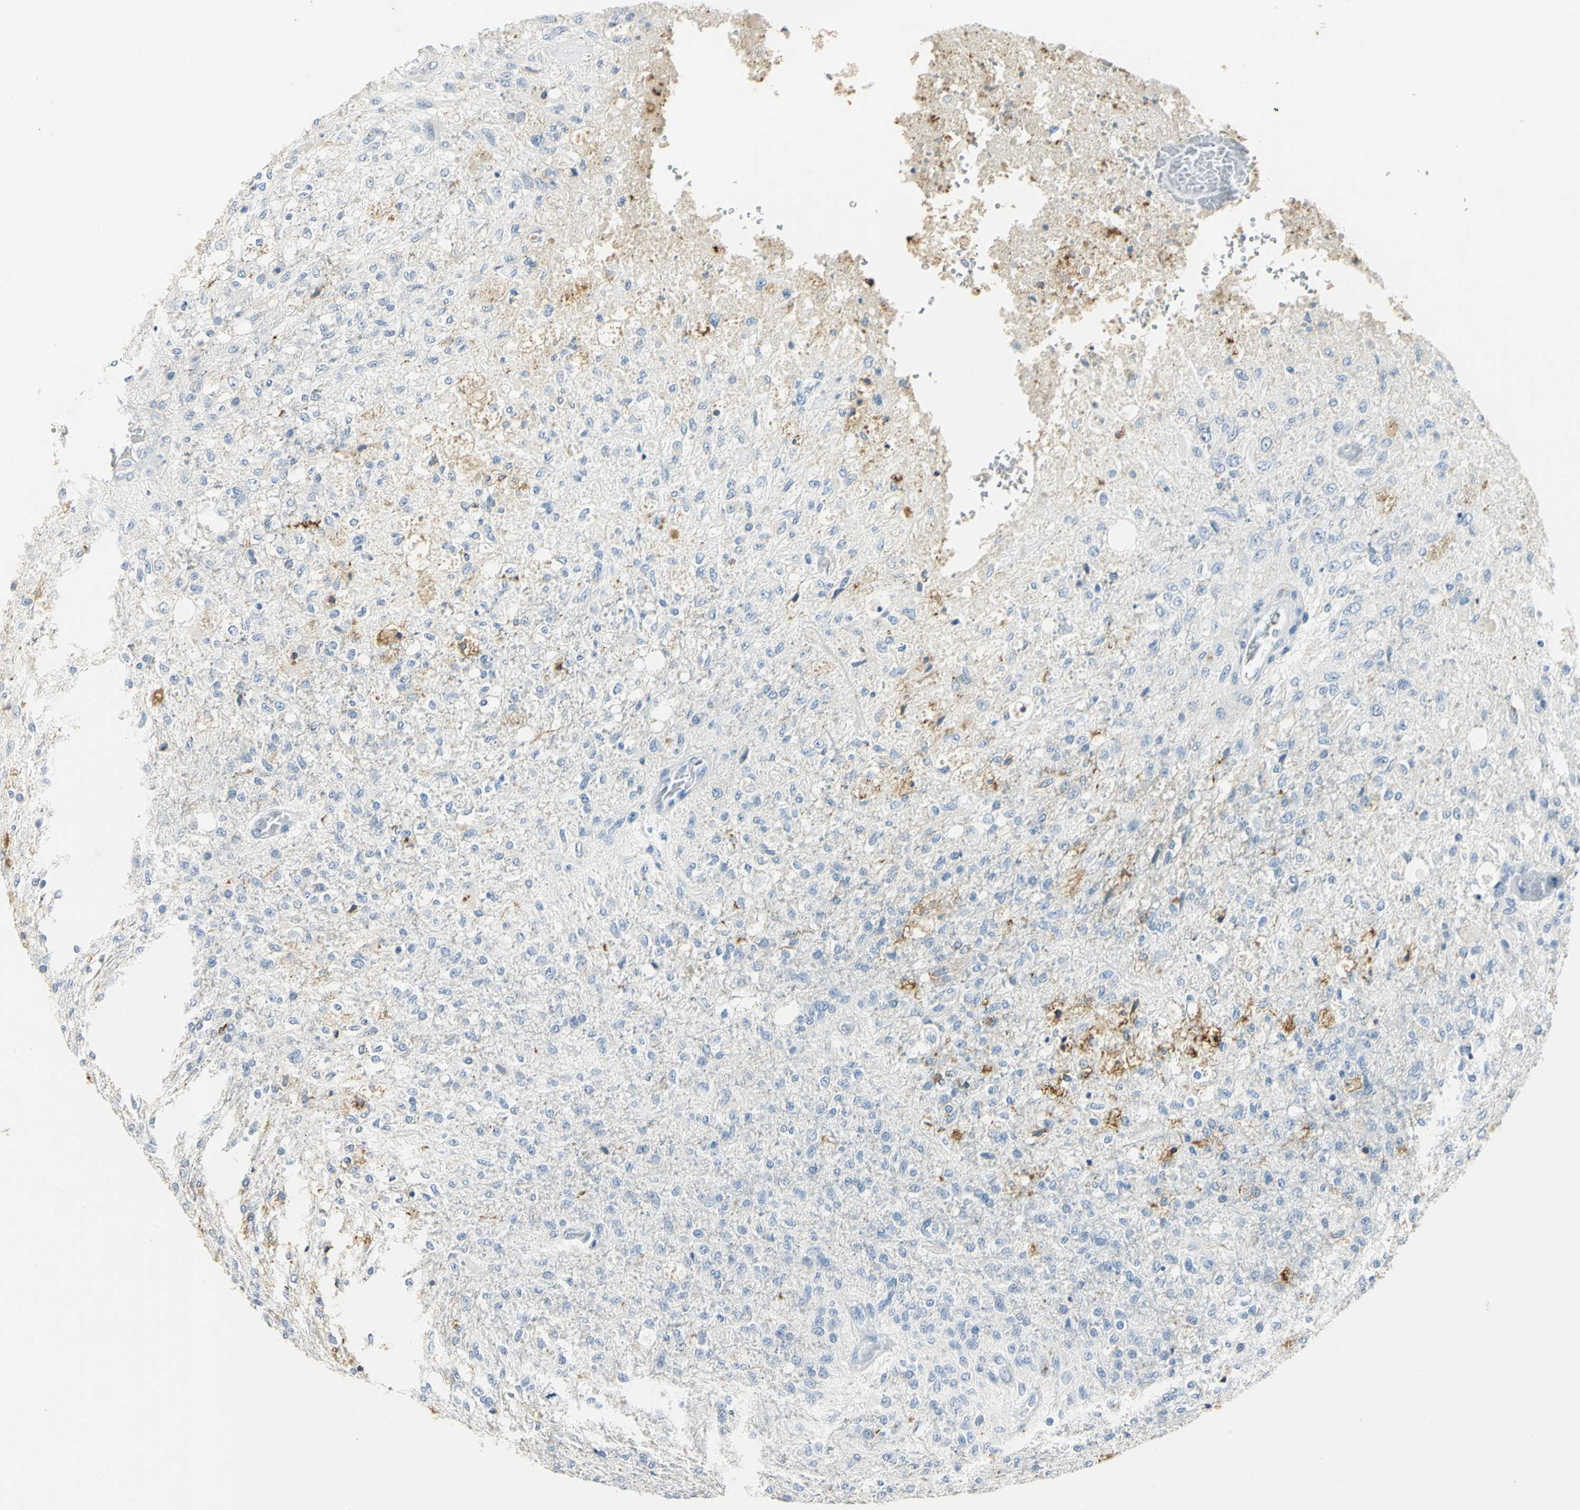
{"staining": {"intensity": "negative", "quantity": "none", "location": "none"}, "tissue": "glioma", "cell_type": "Tumor cells", "image_type": "cancer", "snomed": [{"axis": "morphology", "description": "Normal tissue, NOS"}, {"axis": "morphology", "description": "Glioma, malignant, High grade"}, {"axis": "topography", "description": "Cerebral cortex"}], "caption": "There is no significant staining in tumor cells of glioma.", "gene": "ANXA4", "patient": {"sex": "male", "age": 77}}